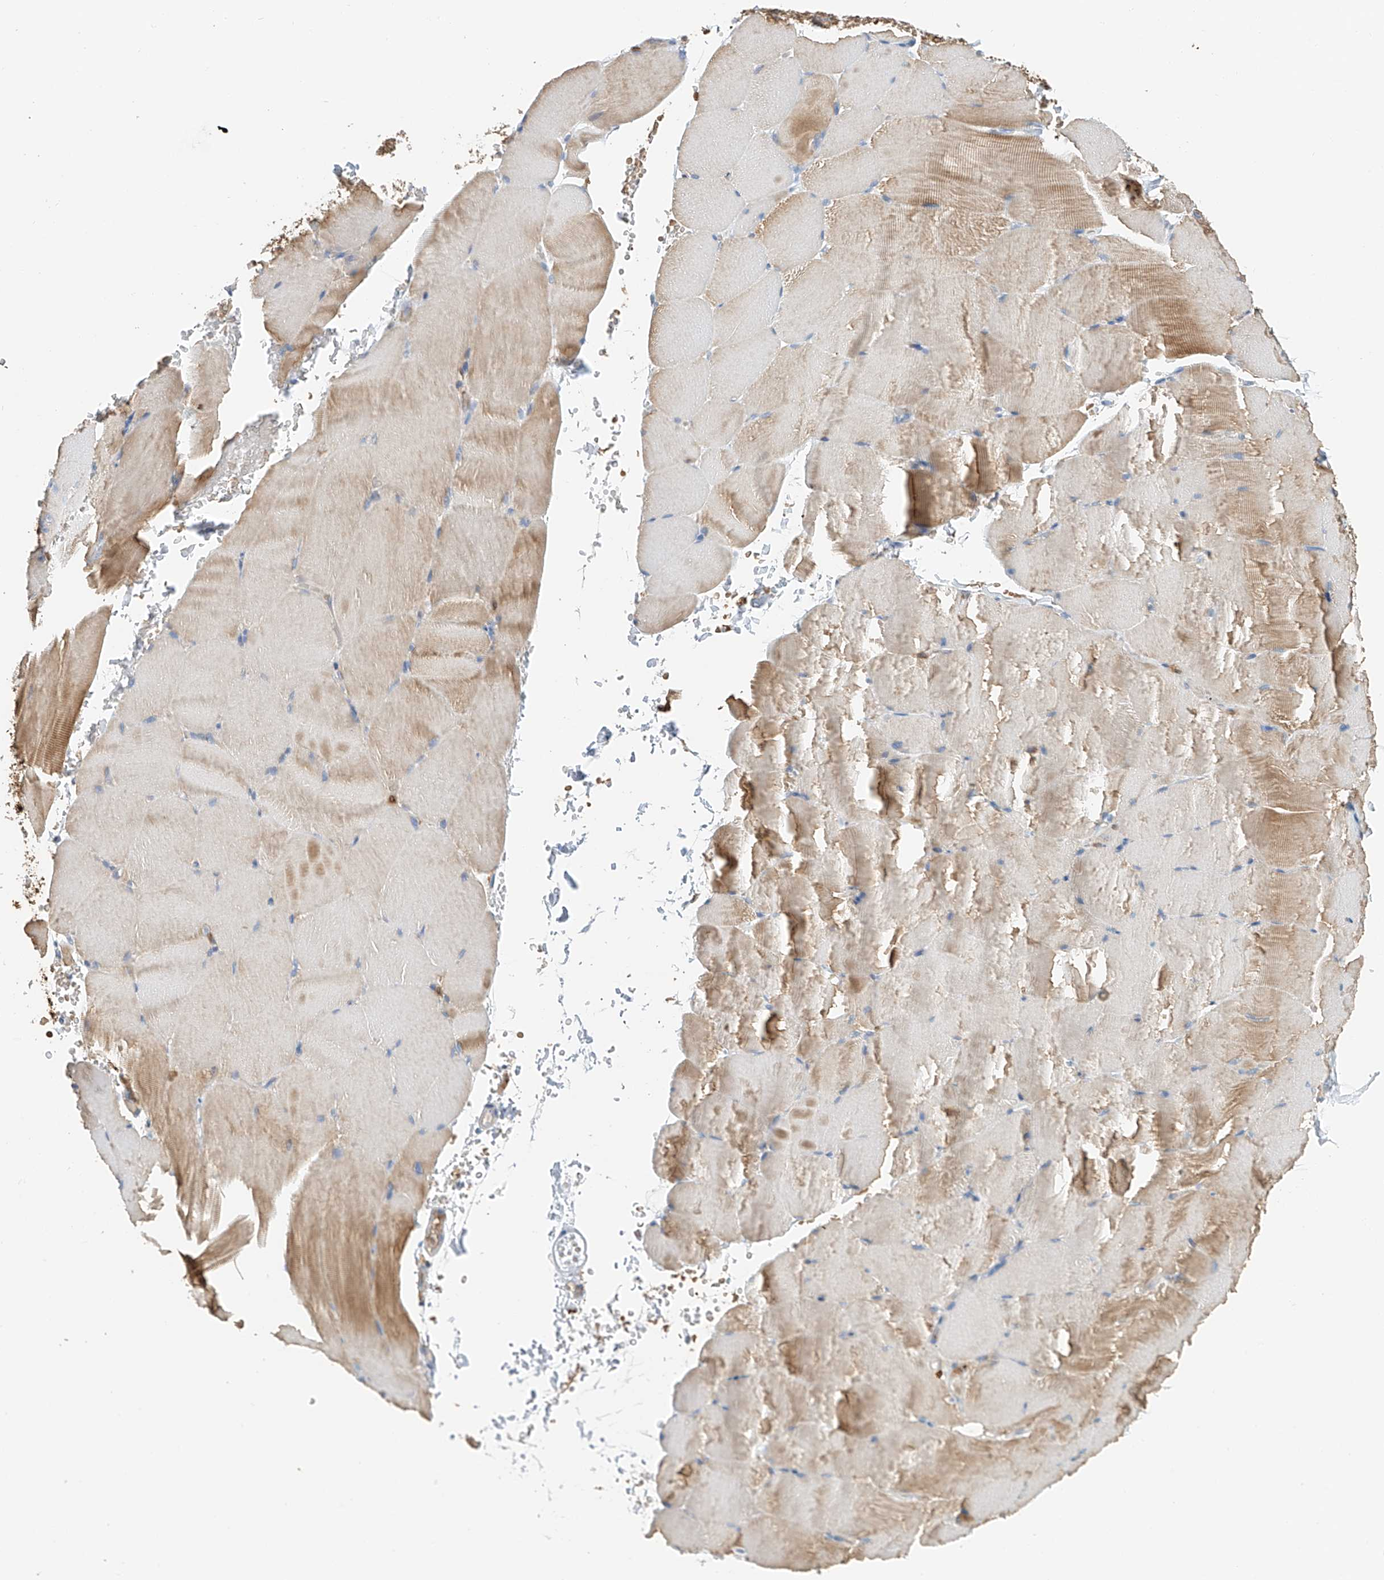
{"staining": {"intensity": "weak", "quantity": "25%-75%", "location": "cytoplasmic/membranous"}, "tissue": "skeletal muscle", "cell_type": "Myocytes", "image_type": "normal", "snomed": [{"axis": "morphology", "description": "Normal tissue, NOS"}, {"axis": "topography", "description": "Skeletal muscle"}, {"axis": "topography", "description": "Parathyroid gland"}], "caption": "This is a photomicrograph of immunohistochemistry staining of normal skeletal muscle, which shows weak positivity in the cytoplasmic/membranous of myocytes.", "gene": "TBXAS1", "patient": {"sex": "female", "age": 37}}